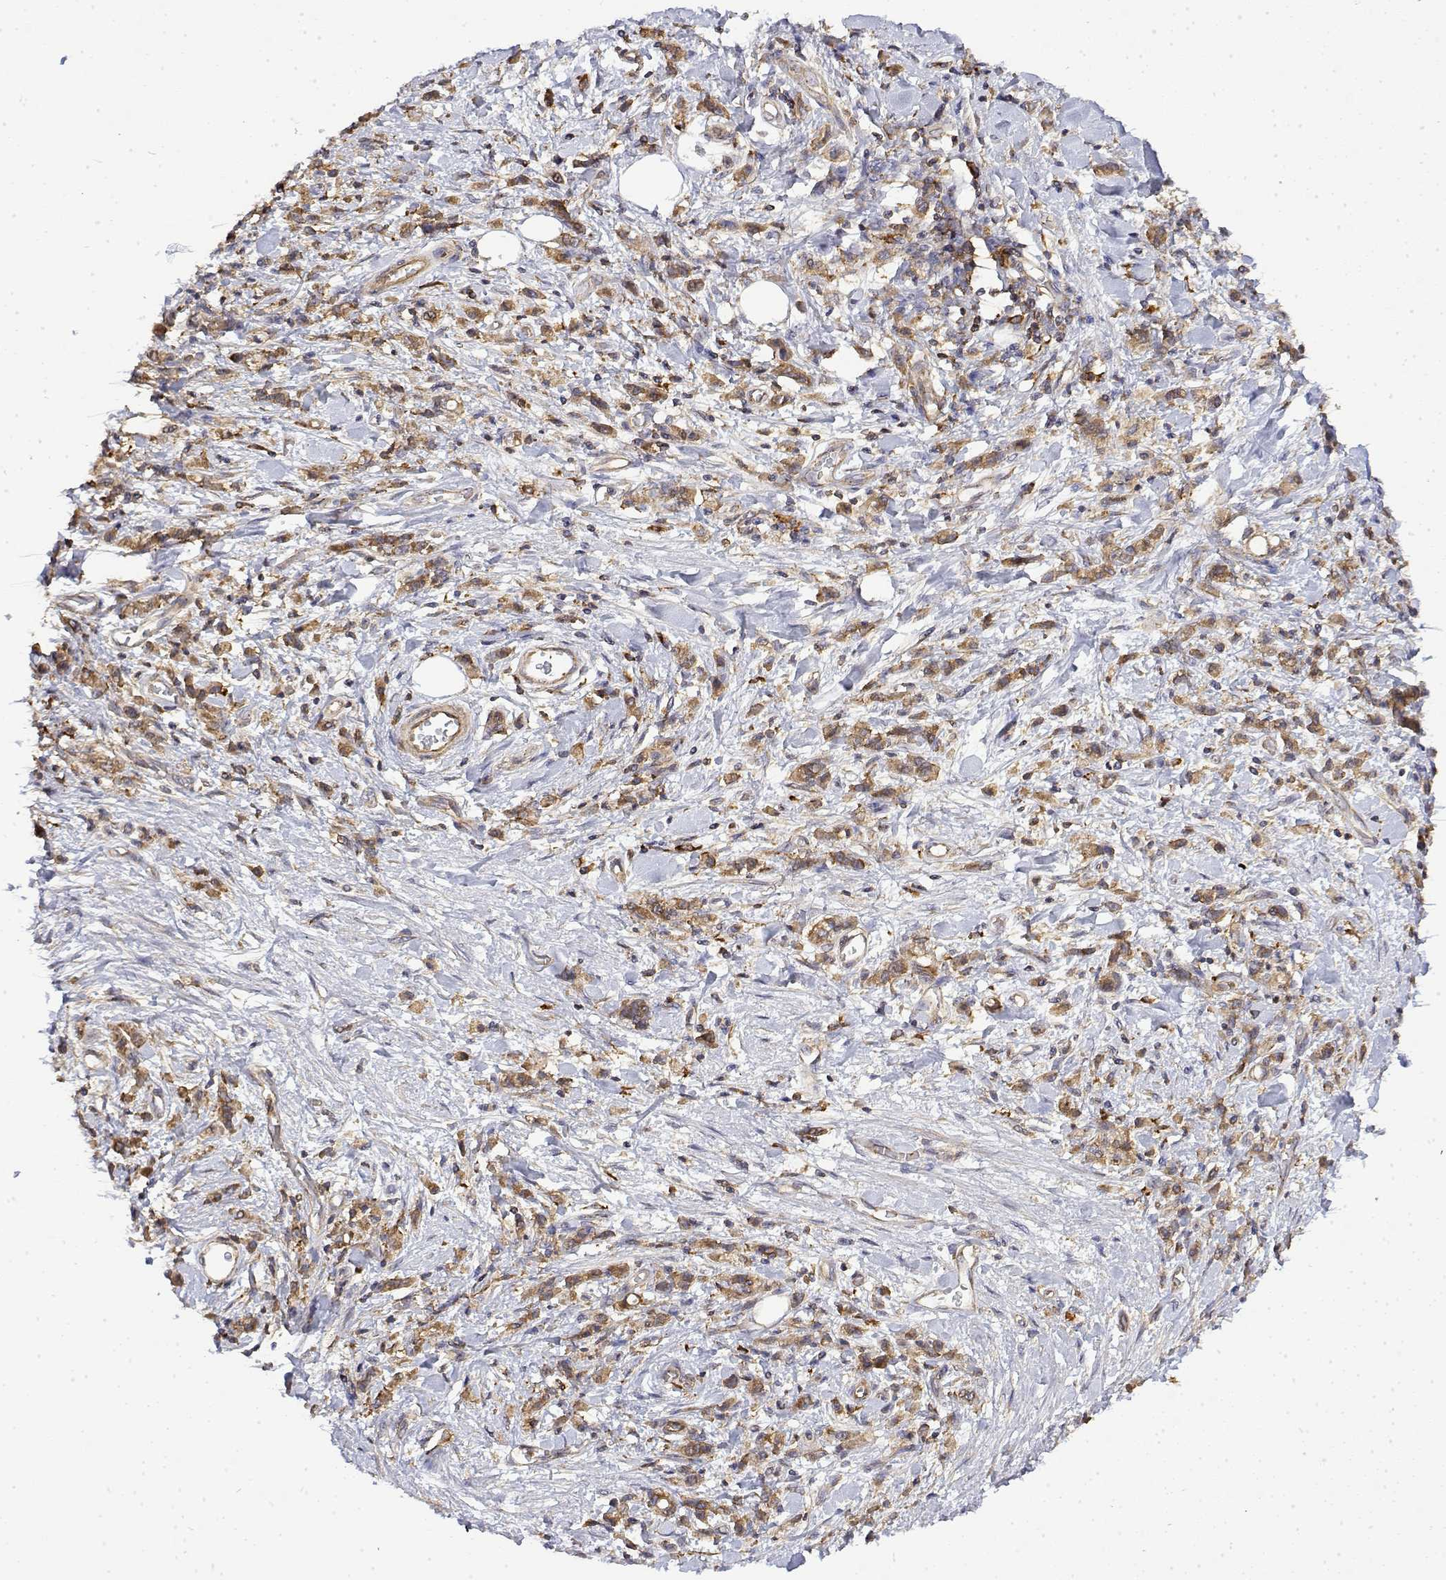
{"staining": {"intensity": "moderate", "quantity": ">75%", "location": "cytoplasmic/membranous"}, "tissue": "stomach cancer", "cell_type": "Tumor cells", "image_type": "cancer", "snomed": [{"axis": "morphology", "description": "Adenocarcinoma, NOS"}, {"axis": "topography", "description": "Stomach"}], "caption": "IHC photomicrograph of neoplastic tissue: human stomach cancer (adenocarcinoma) stained using immunohistochemistry (IHC) exhibits medium levels of moderate protein expression localized specifically in the cytoplasmic/membranous of tumor cells, appearing as a cytoplasmic/membranous brown color.", "gene": "PACSIN2", "patient": {"sex": "male", "age": 77}}